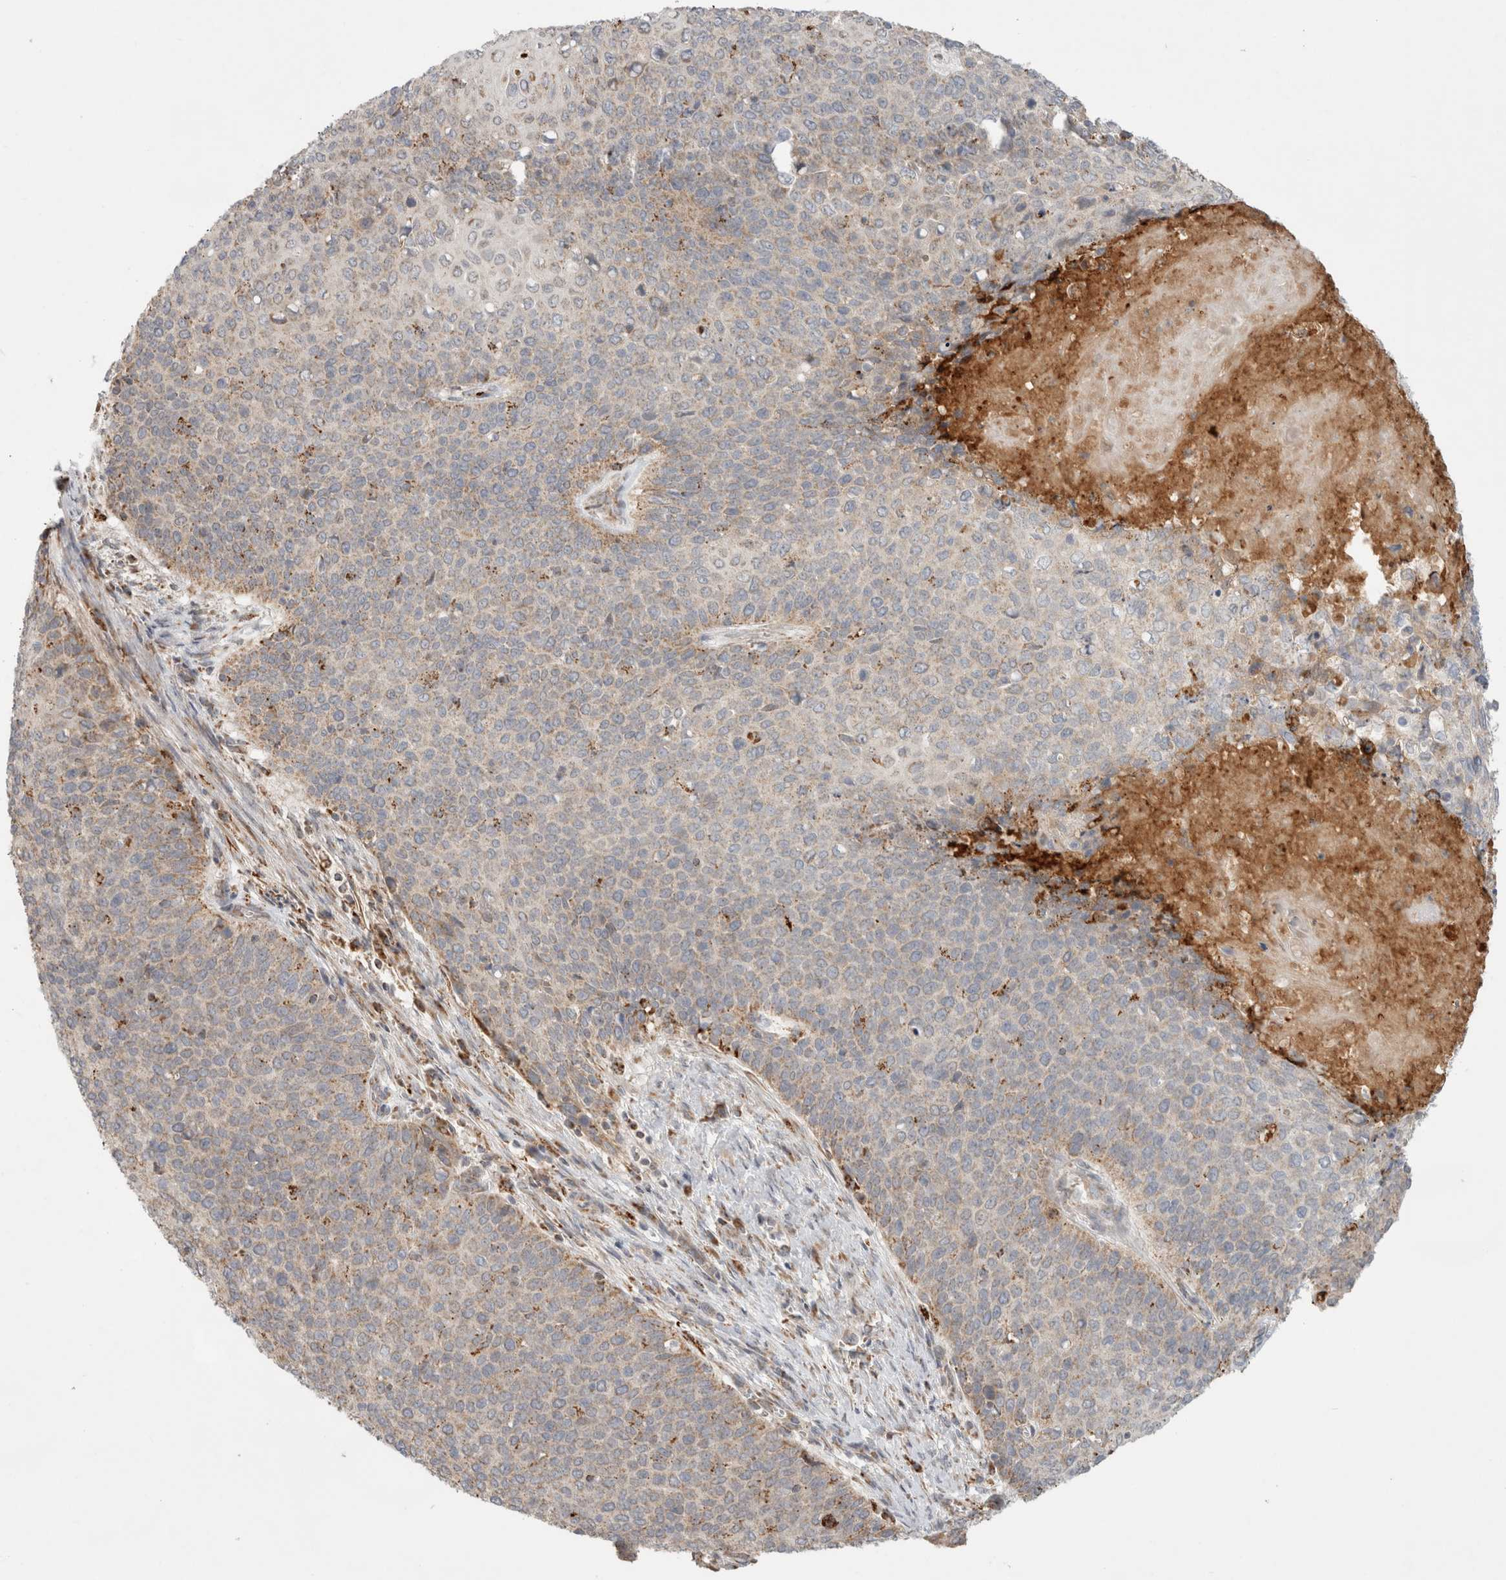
{"staining": {"intensity": "weak", "quantity": "25%-75%", "location": "cytoplasmic/membranous"}, "tissue": "cervical cancer", "cell_type": "Tumor cells", "image_type": "cancer", "snomed": [{"axis": "morphology", "description": "Squamous cell carcinoma, NOS"}, {"axis": "topography", "description": "Cervix"}], "caption": "Immunohistochemical staining of human squamous cell carcinoma (cervical) exhibits low levels of weak cytoplasmic/membranous staining in about 25%-75% of tumor cells. (DAB IHC with brightfield microscopy, high magnification).", "gene": "HROB", "patient": {"sex": "female", "age": 39}}